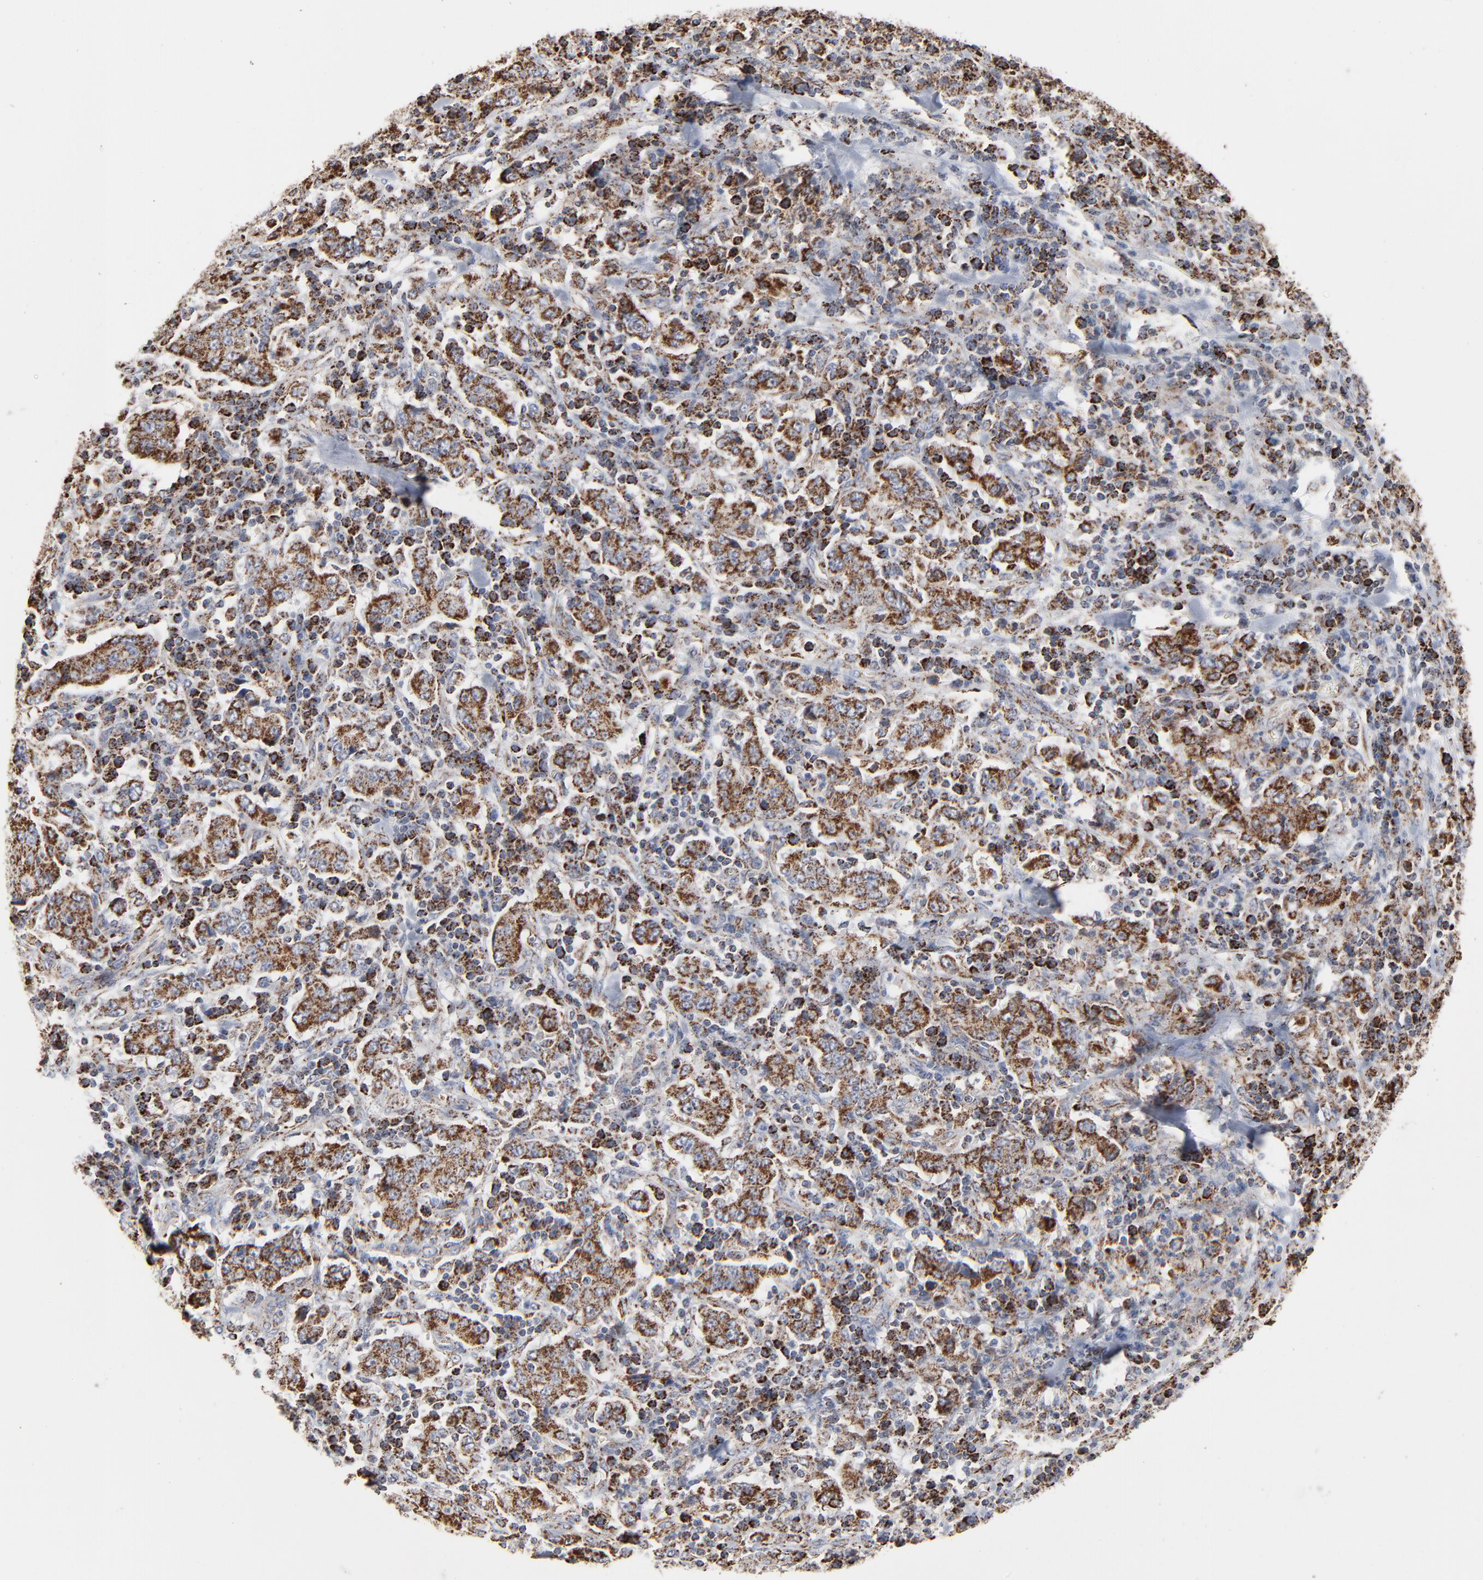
{"staining": {"intensity": "strong", "quantity": ">75%", "location": "cytoplasmic/membranous"}, "tissue": "stomach cancer", "cell_type": "Tumor cells", "image_type": "cancer", "snomed": [{"axis": "morphology", "description": "Normal tissue, NOS"}, {"axis": "morphology", "description": "Adenocarcinoma, NOS"}, {"axis": "topography", "description": "Stomach, upper"}, {"axis": "topography", "description": "Stomach"}], "caption": "Human adenocarcinoma (stomach) stained with a brown dye exhibits strong cytoplasmic/membranous positive staining in about >75% of tumor cells.", "gene": "UQCRC1", "patient": {"sex": "male", "age": 59}}